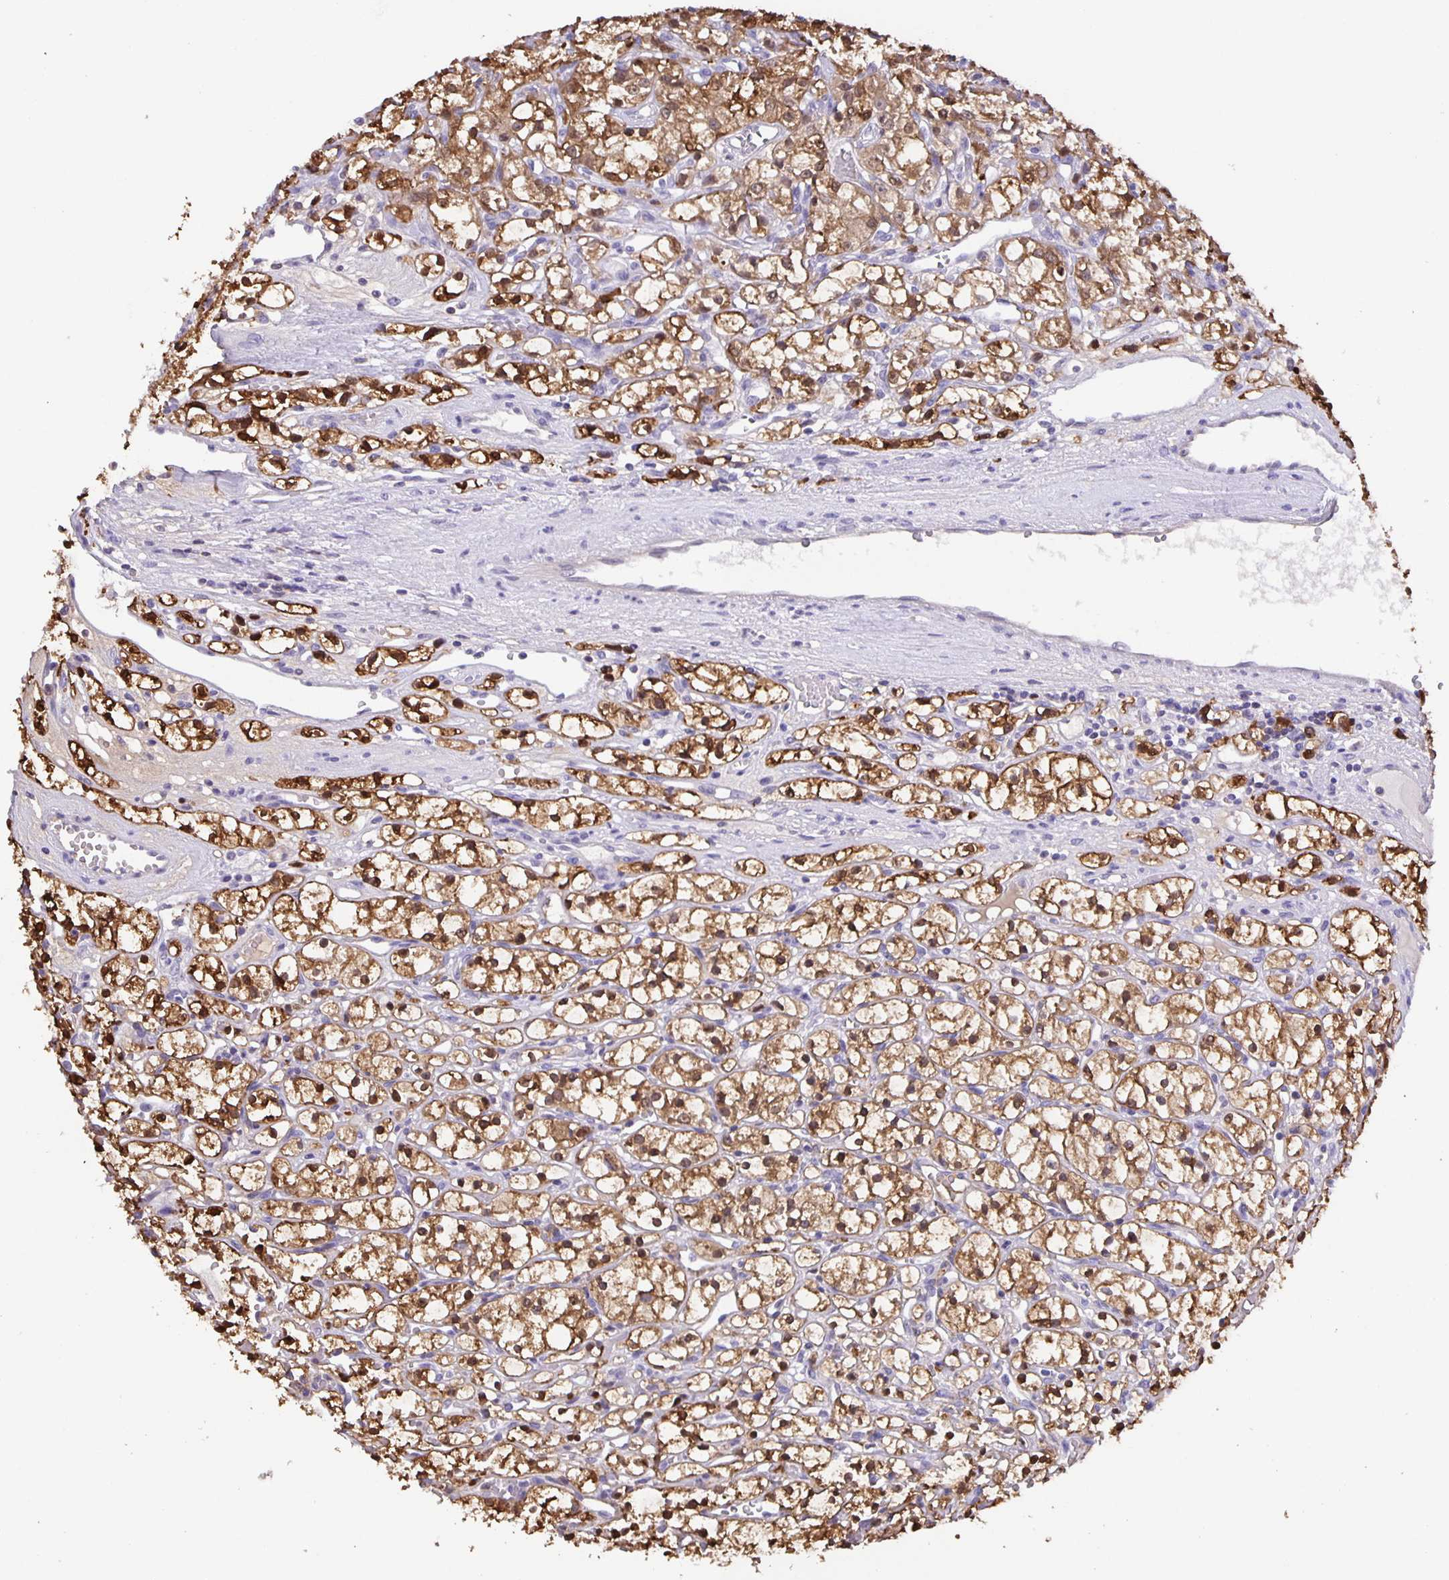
{"staining": {"intensity": "moderate", "quantity": ">75%", "location": "cytoplasmic/membranous"}, "tissue": "renal cancer", "cell_type": "Tumor cells", "image_type": "cancer", "snomed": [{"axis": "morphology", "description": "Adenocarcinoma, NOS"}, {"axis": "topography", "description": "Kidney"}], "caption": "DAB (3,3'-diaminobenzidine) immunohistochemical staining of human renal cancer demonstrates moderate cytoplasmic/membranous protein staining in approximately >75% of tumor cells. The protein of interest is shown in brown color, while the nuclei are stained blue.", "gene": "MARCHF6", "patient": {"sex": "female", "age": 59}}